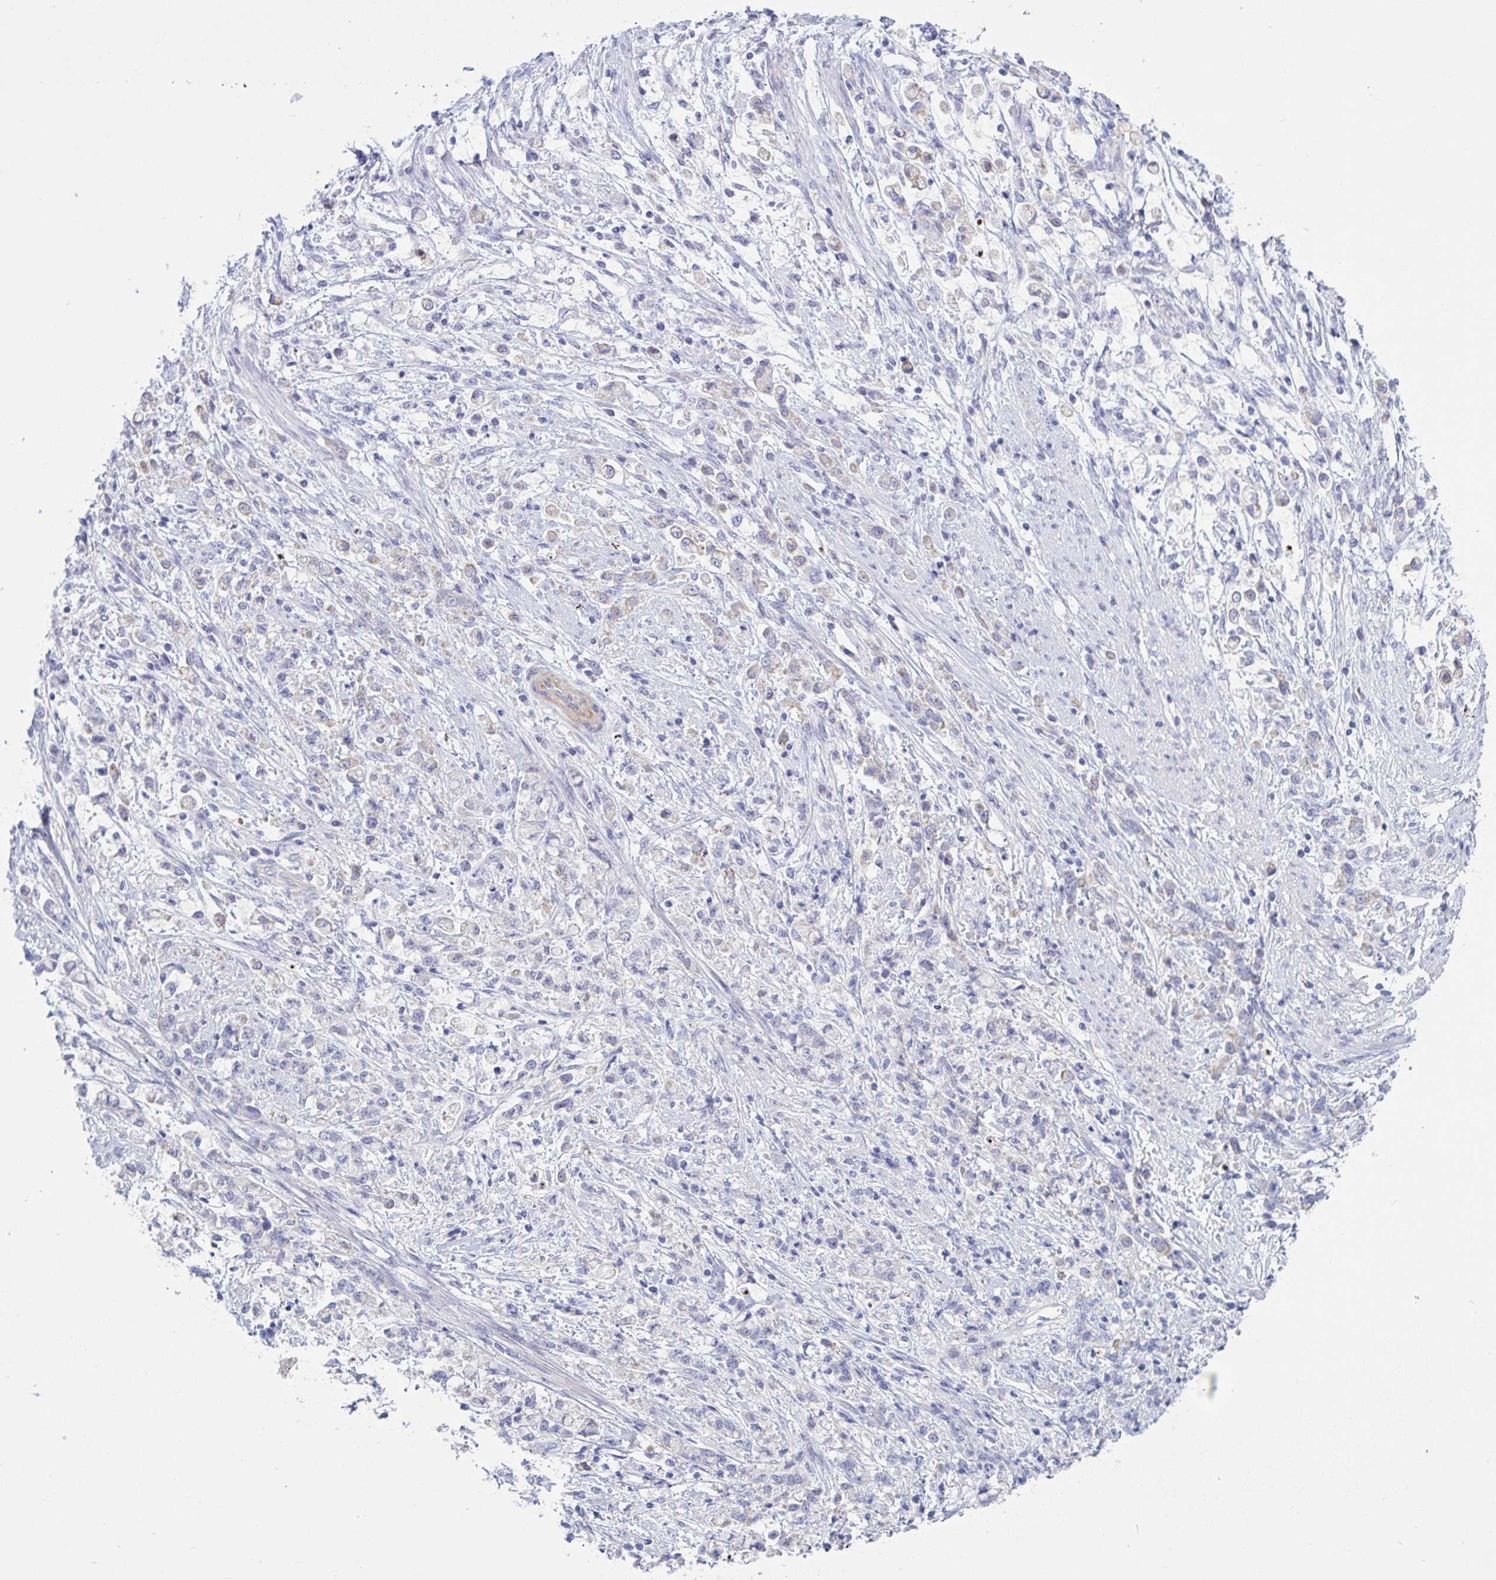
{"staining": {"intensity": "negative", "quantity": "none", "location": "none"}, "tissue": "stomach cancer", "cell_type": "Tumor cells", "image_type": "cancer", "snomed": [{"axis": "morphology", "description": "Adenocarcinoma, NOS"}, {"axis": "topography", "description": "Stomach"}], "caption": "High power microscopy micrograph of an immunohistochemistry (IHC) micrograph of adenocarcinoma (stomach), revealing no significant expression in tumor cells.", "gene": "TNNI2", "patient": {"sex": "female", "age": 60}}